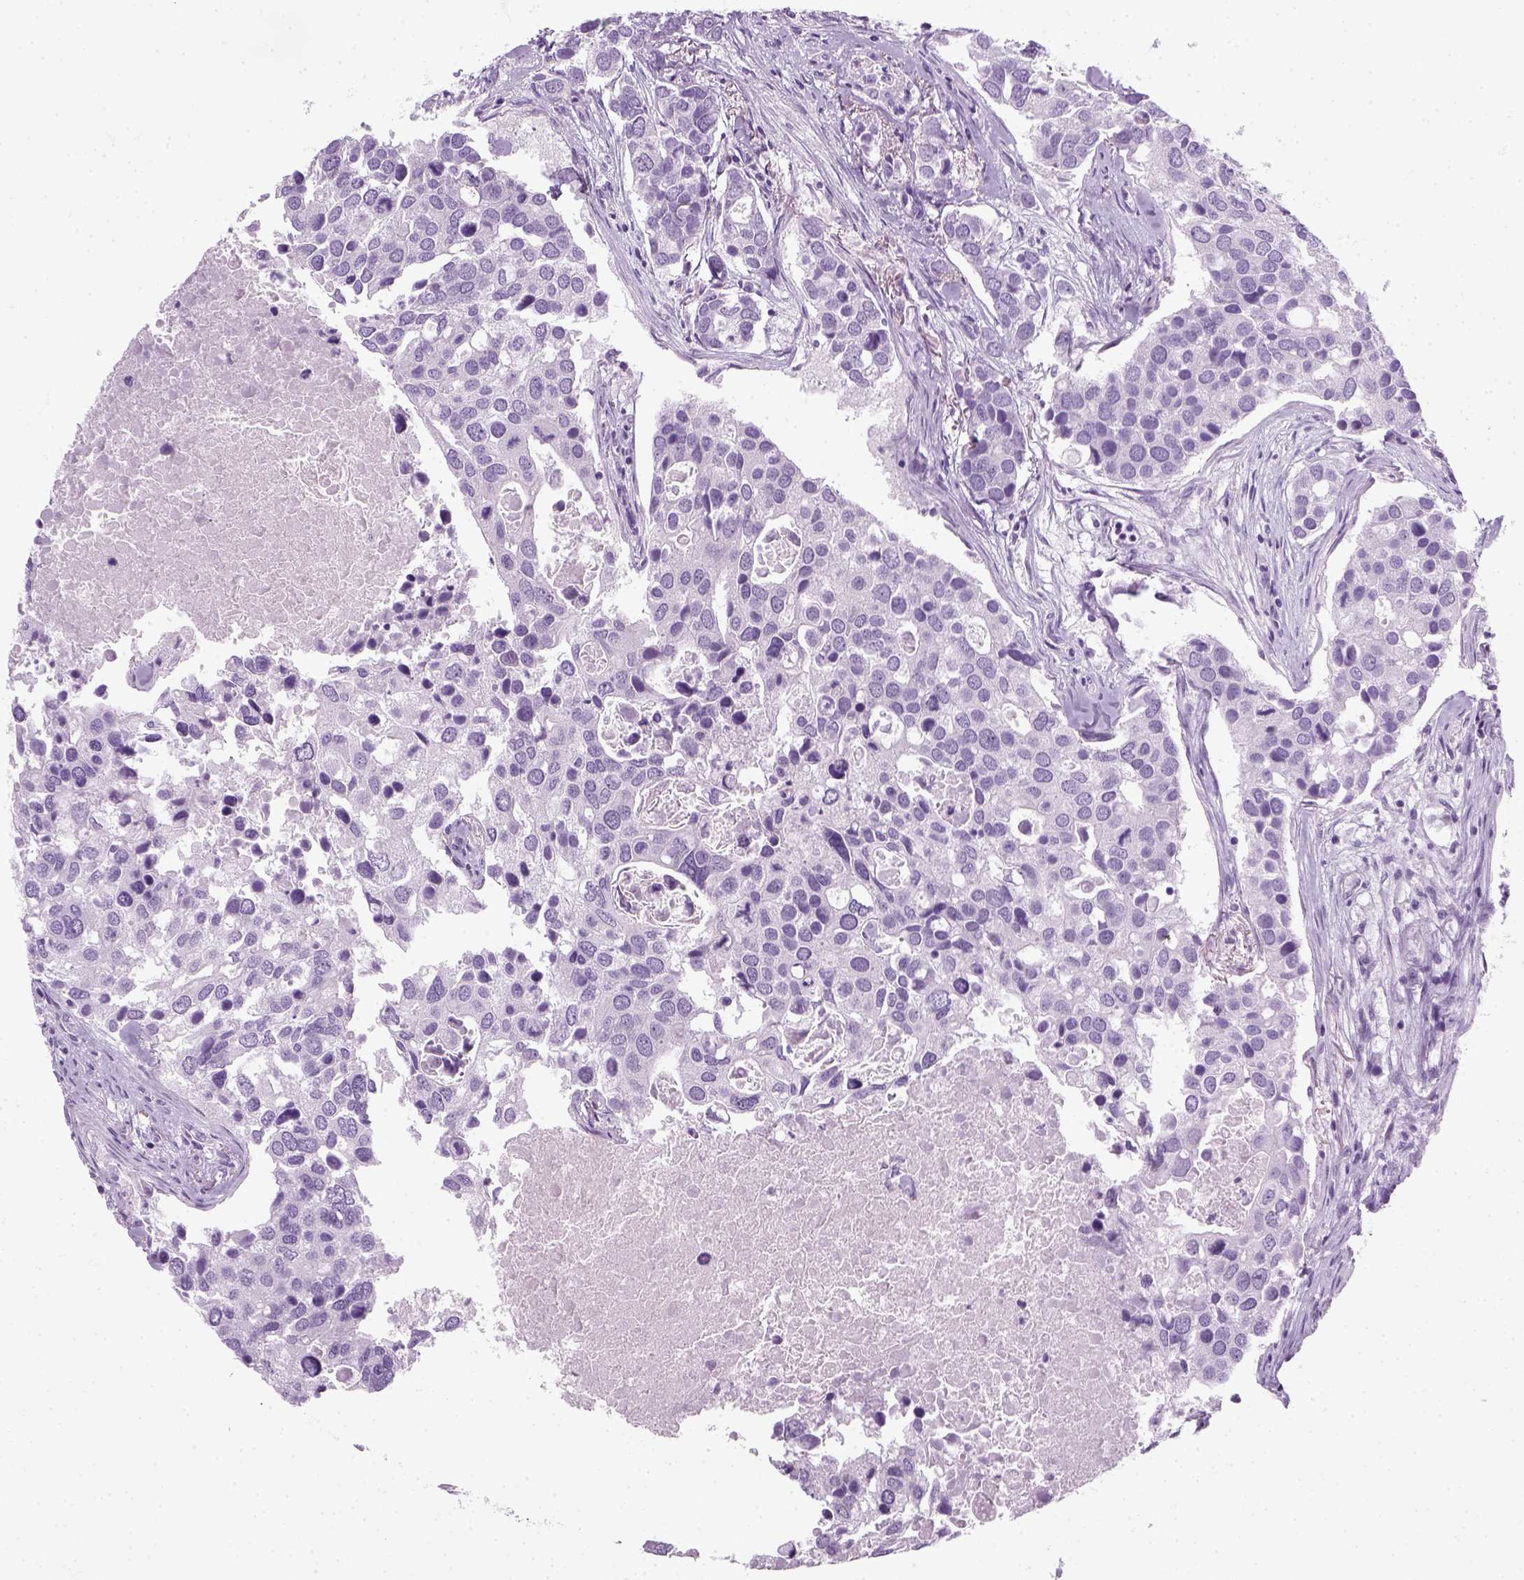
{"staining": {"intensity": "negative", "quantity": "none", "location": "none"}, "tissue": "breast cancer", "cell_type": "Tumor cells", "image_type": "cancer", "snomed": [{"axis": "morphology", "description": "Duct carcinoma"}, {"axis": "topography", "description": "Breast"}], "caption": "Immunohistochemical staining of breast infiltrating ductal carcinoma demonstrates no significant expression in tumor cells.", "gene": "SLC12A5", "patient": {"sex": "female", "age": 83}}